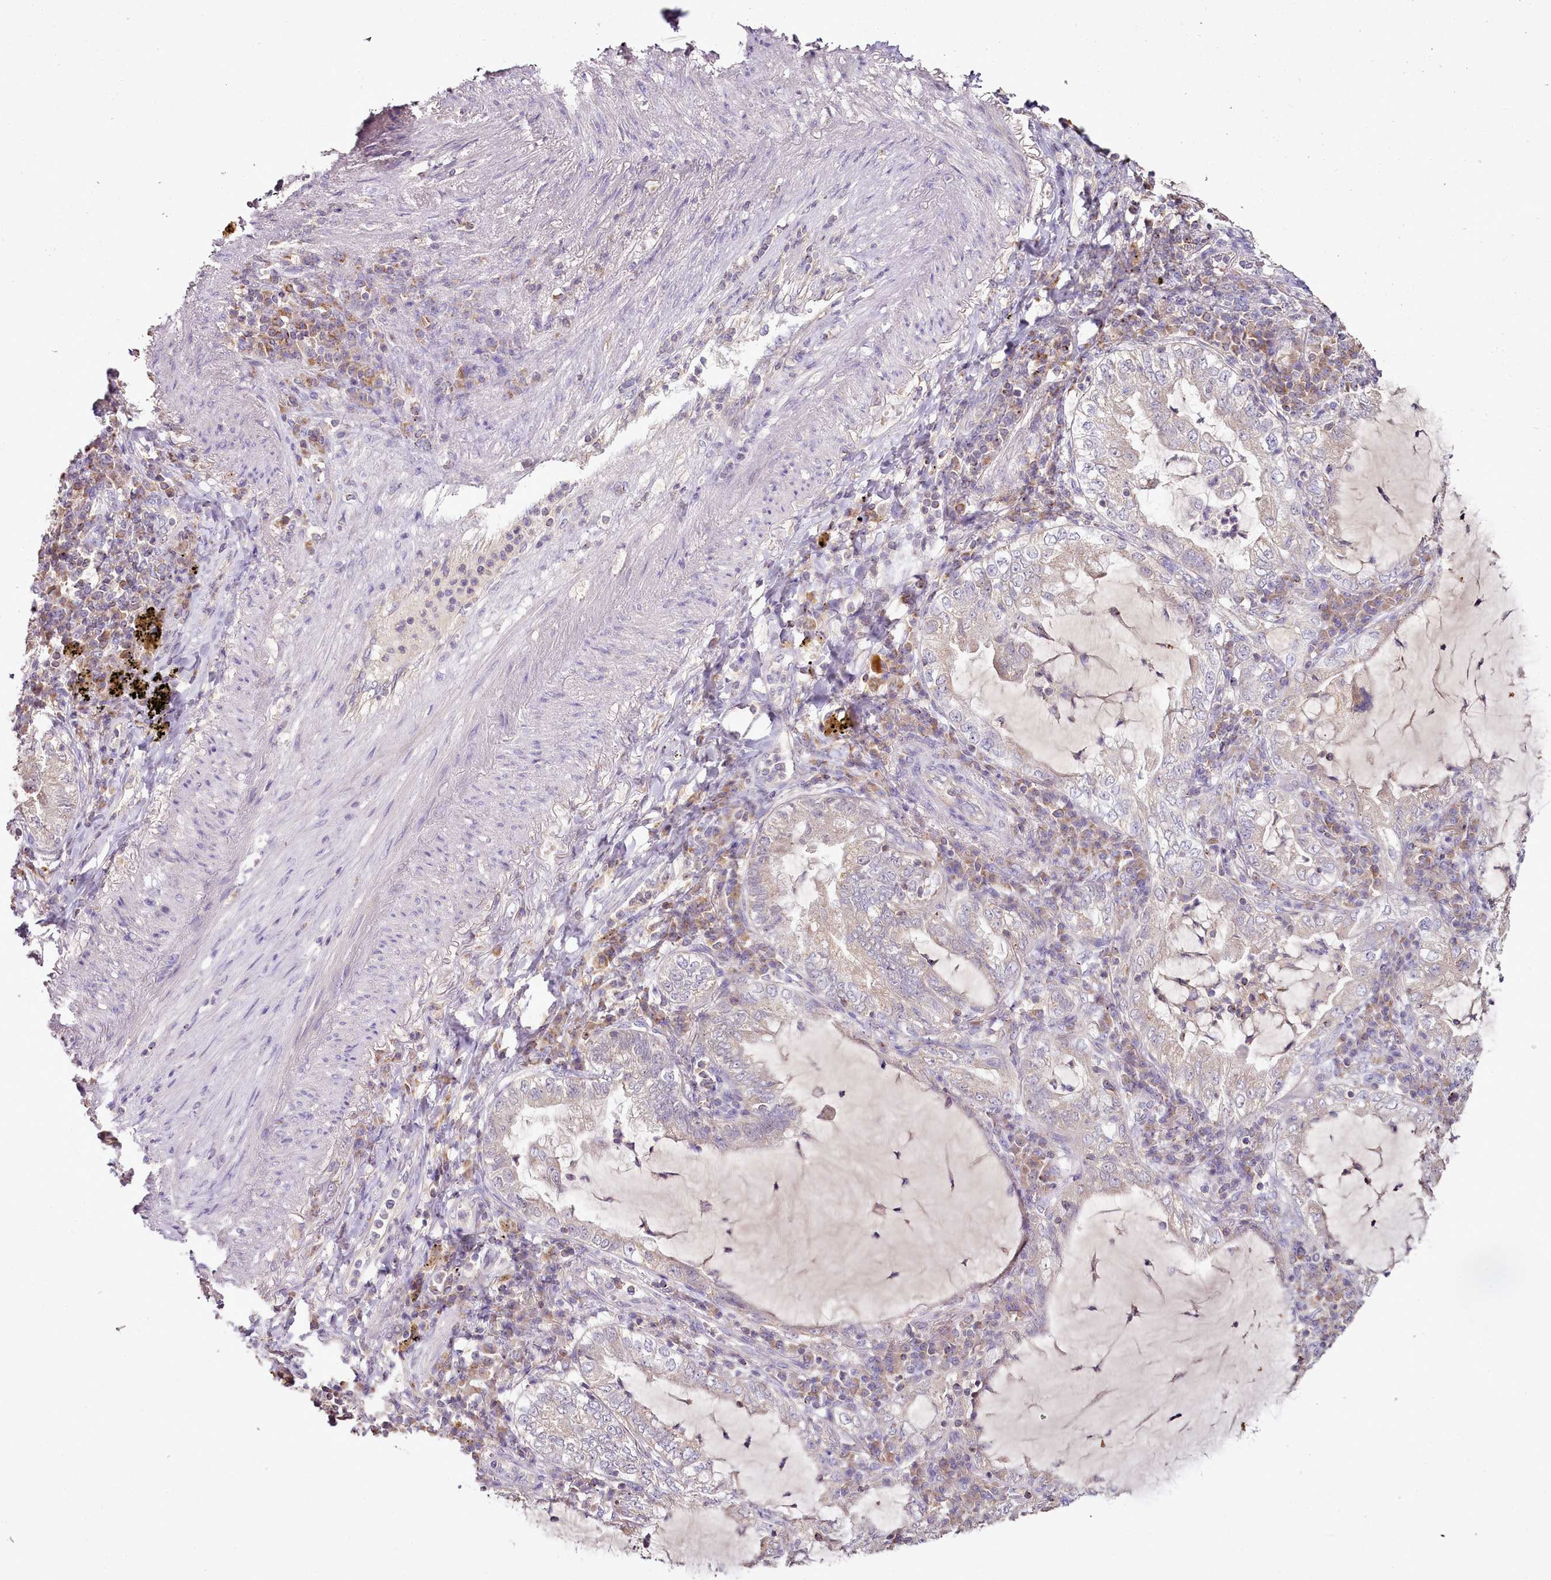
{"staining": {"intensity": "negative", "quantity": "none", "location": "none"}, "tissue": "lung cancer", "cell_type": "Tumor cells", "image_type": "cancer", "snomed": [{"axis": "morphology", "description": "Adenocarcinoma, NOS"}, {"axis": "topography", "description": "Lung"}], "caption": "IHC micrograph of lung adenocarcinoma stained for a protein (brown), which reveals no expression in tumor cells.", "gene": "ACSS1", "patient": {"sex": "female", "age": 73}}